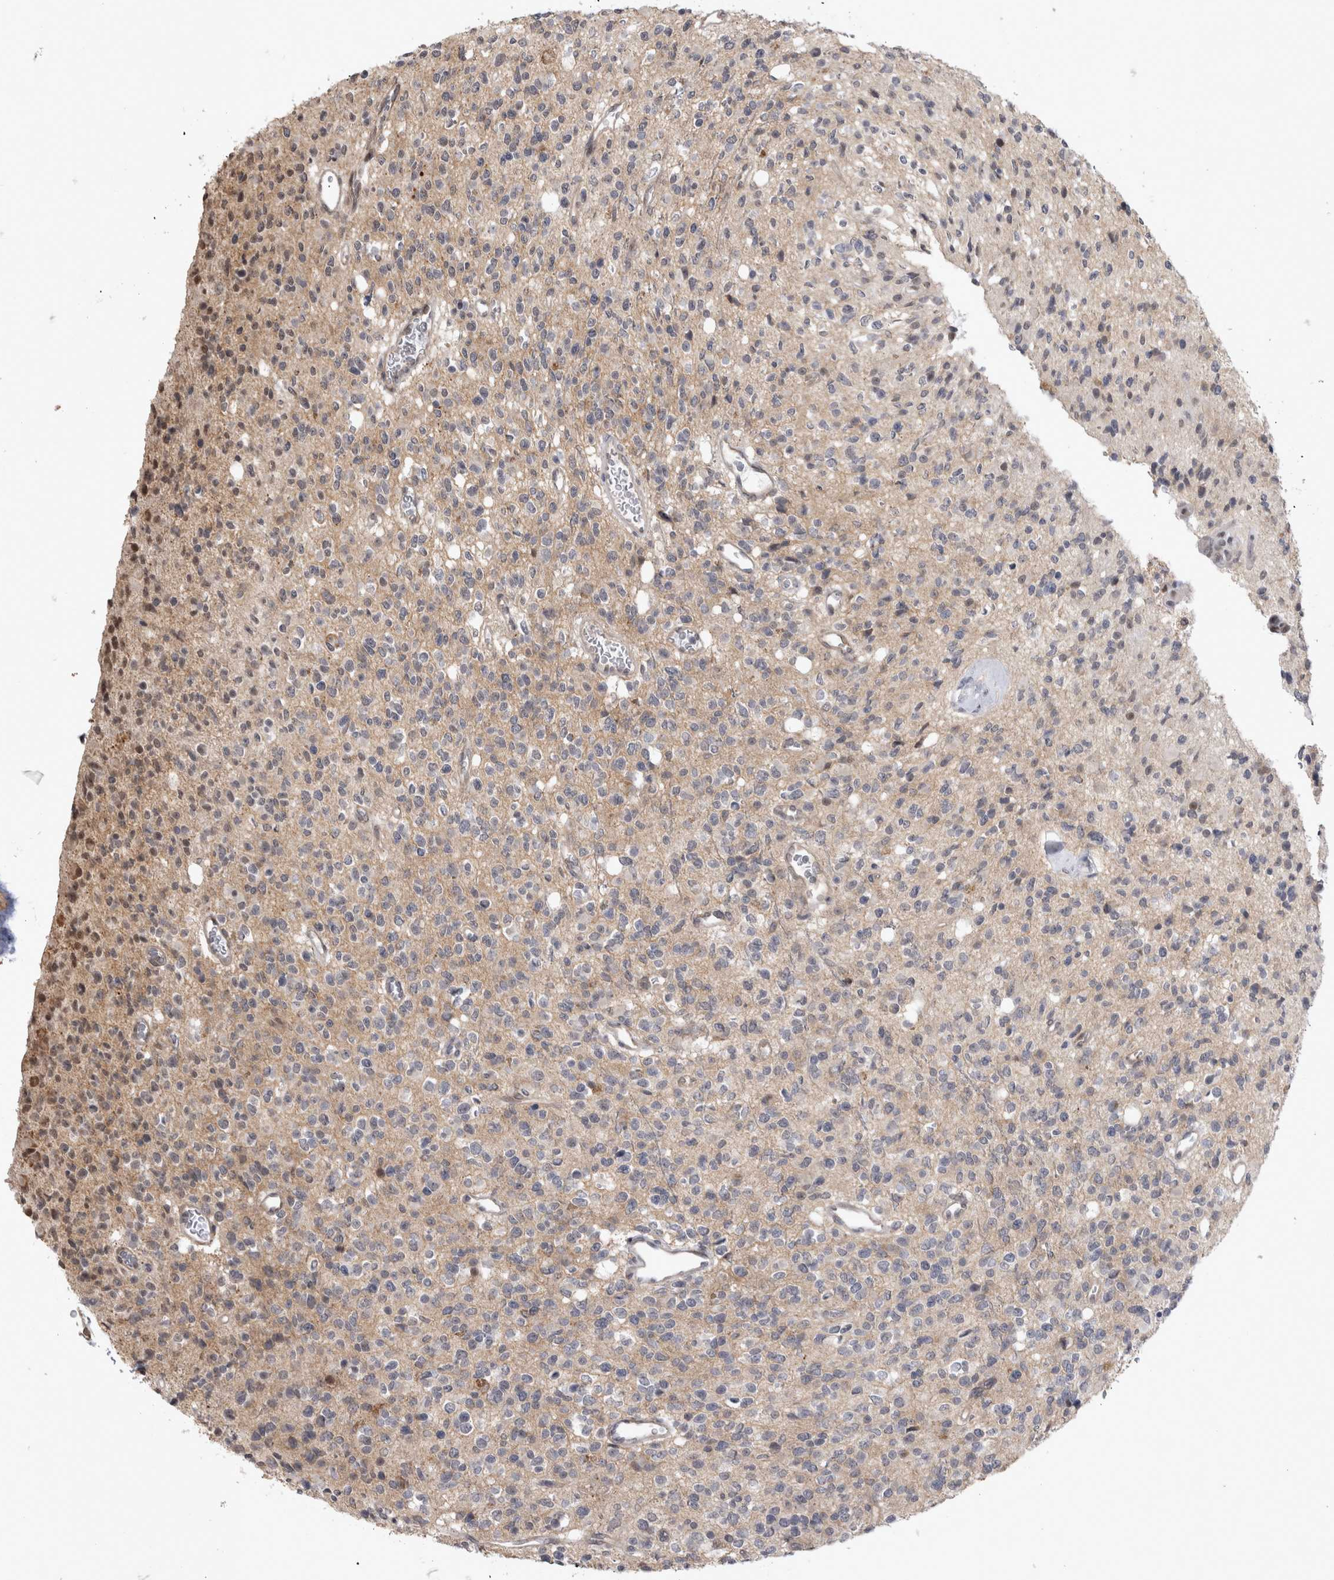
{"staining": {"intensity": "negative", "quantity": "none", "location": "none"}, "tissue": "glioma", "cell_type": "Tumor cells", "image_type": "cancer", "snomed": [{"axis": "morphology", "description": "Glioma, malignant, High grade"}, {"axis": "topography", "description": "Brain"}], "caption": "Tumor cells are negative for protein expression in human malignant high-grade glioma.", "gene": "IFI44", "patient": {"sex": "male", "age": 34}}